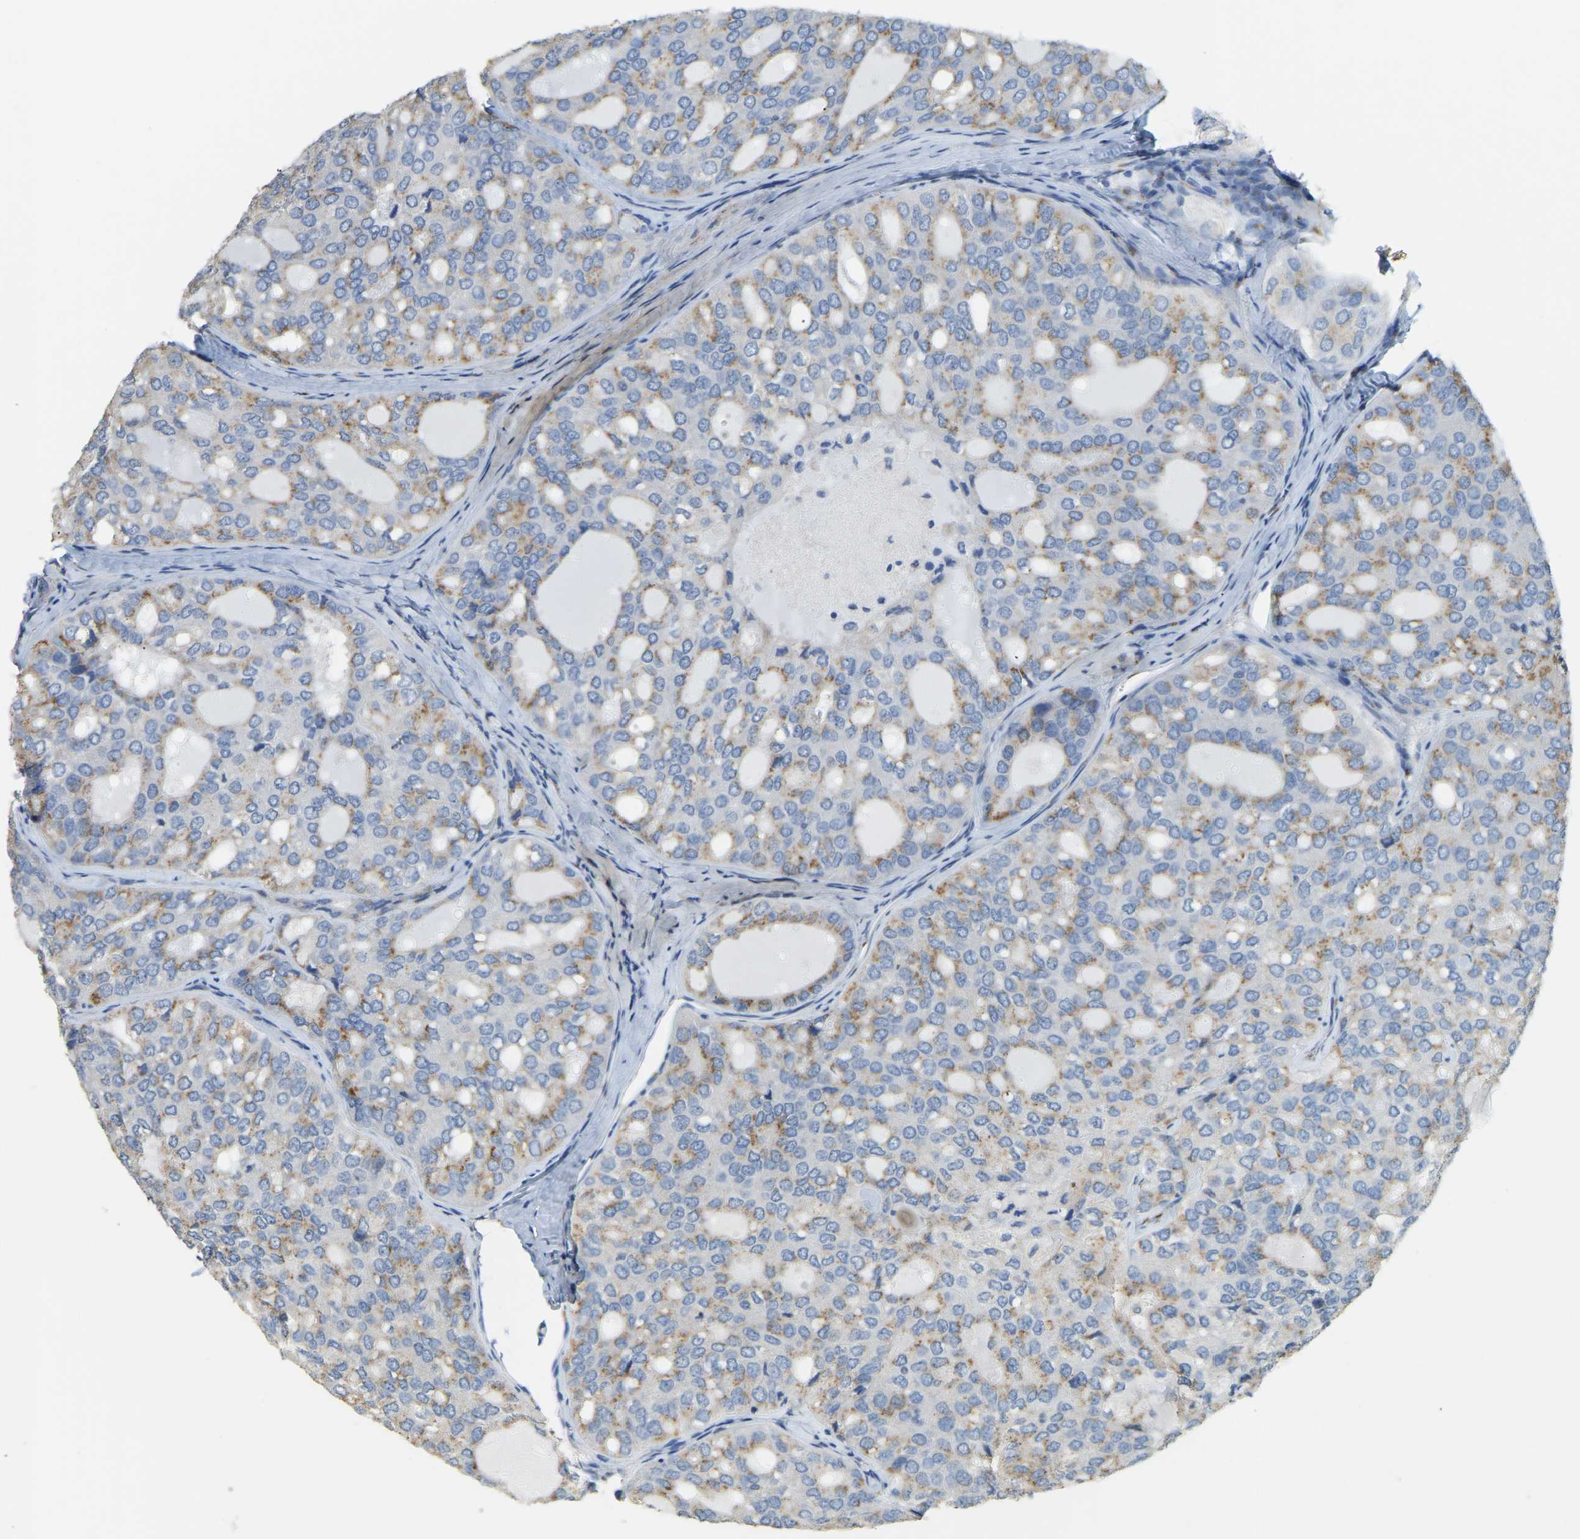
{"staining": {"intensity": "weak", "quantity": ">75%", "location": "cytoplasmic/membranous"}, "tissue": "thyroid cancer", "cell_type": "Tumor cells", "image_type": "cancer", "snomed": [{"axis": "morphology", "description": "Follicular adenoma carcinoma, NOS"}, {"axis": "topography", "description": "Thyroid gland"}], "caption": "Approximately >75% of tumor cells in human thyroid cancer (follicular adenoma carcinoma) demonstrate weak cytoplasmic/membranous protein staining as visualized by brown immunohistochemical staining.", "gene": "FAM174A", "patient": {"sex": "male", "age": 75}}